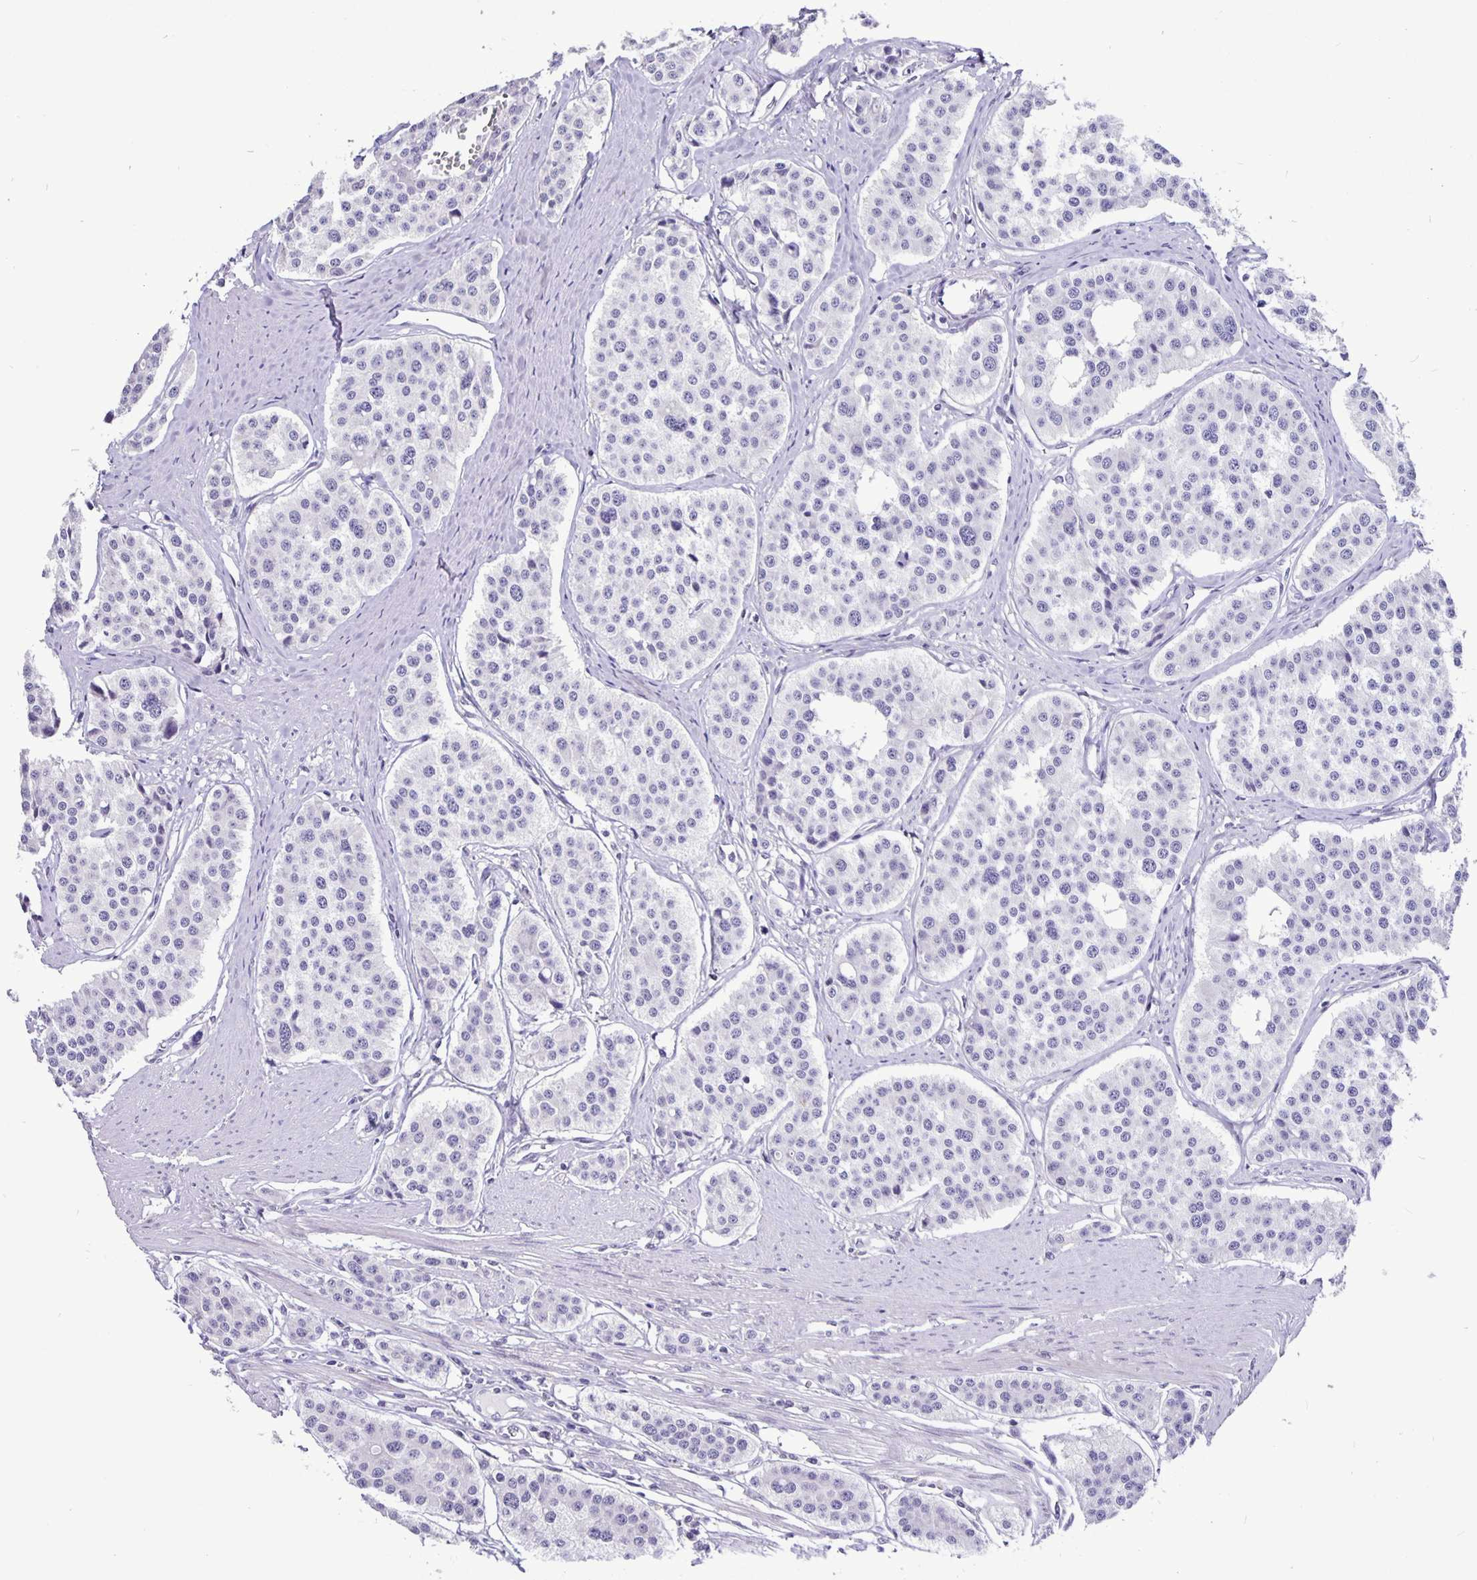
{"staining": {"intensity": "negative", "quantity": "none", "location": "none"}, "tissue": "carcinoid", "cell_type": "Tumor cells", "image_type": "cancer", "snomed": [{"axis": "morphology", "description": "Carcinoid, malignant, NOS"}, {"axis": "topography", "description": "Small intestine"}], "caption": "This micrograph is of carcinoid stained with immunohistochemistry to label a protein in brown with the nuclei are counter-stained blue. There is no positivity in tumor cells.", "gene": "FOSL2", "patient": {"sex": "male", "age": 60}}